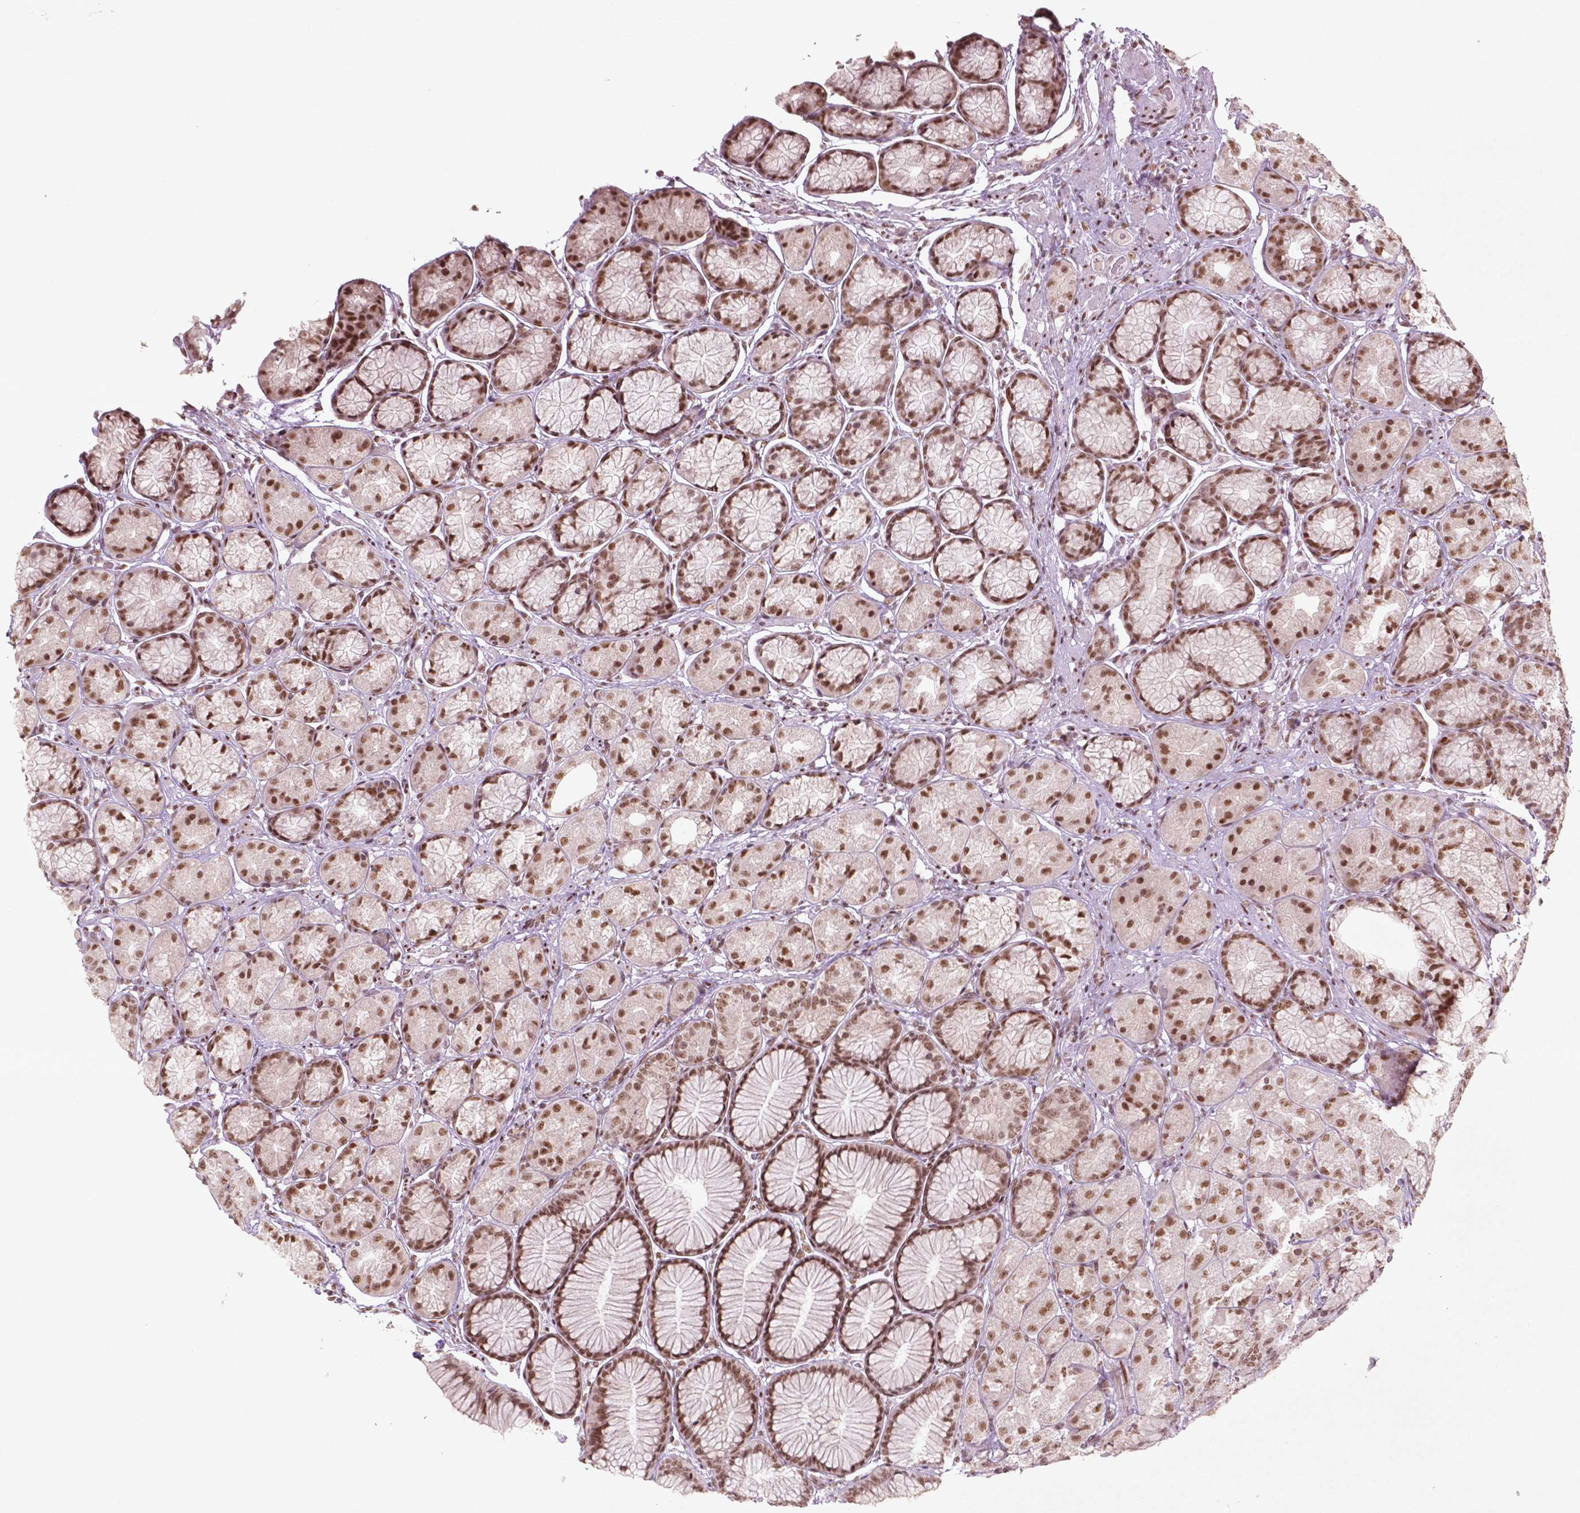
{"staining": {"intensity": "strong", "quantity": ">75%", "location": "nuclear"}, "tissue": "stomach", "cell_type": "Glandular cells", "image_type": "normal", "snomed": [{"axis": "morphology", "description": "Normal tissue, NOS"}, {"axis": "morphology", "description": "Adenocarcinoma, NOS"}, {"axis": "morphology", "description": "Adenocarcinoma, High grade"}, {"axis": "topography", "description": "Stomach, upper"}, {"axis": "topography", "description": "Stomach"}], "caption": "Protein expression analysis of normal human stomach reveals strong nuclear staining in about >75% of glandular cells. (IHC, brightfield microscopy, high magnification).", "gene": "HMG20B", "patient": {"sex": "female", "age": 65}}